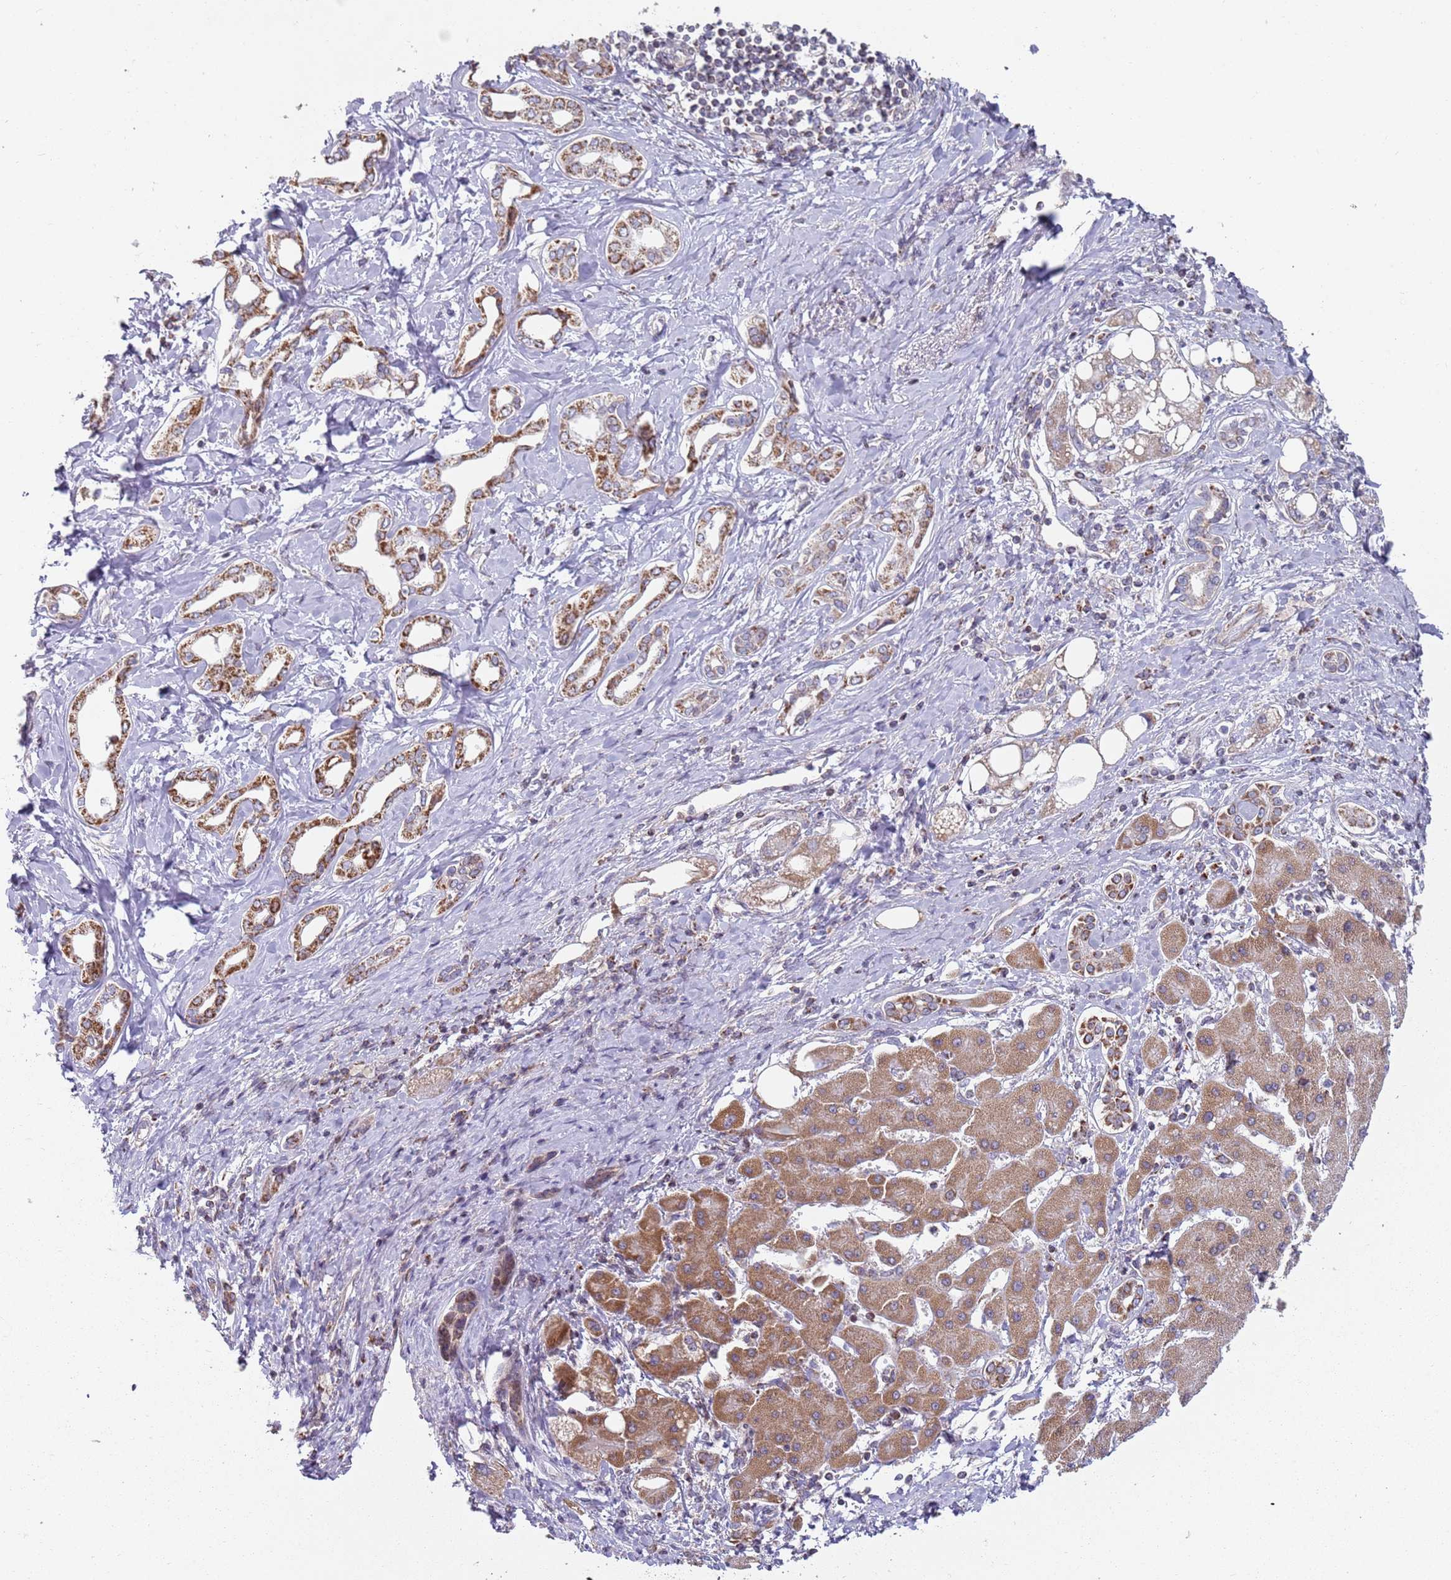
{"staining": {"intensity": "moderate", "quantity": ">75%", "location": "cytoplasmic/membranous"}, "tissue": "liver cancer", "cell_type": "Tumor cells", "image_type": "cancer", "snomed": [{"axis": "morphology", "description": "Cholangiocarcinoma"}, {"axis": "topography", "description": "Liver"}], "caption": "This is an image of IHC staining of liver cancer (cholangiocarcinoma), which shows moderate expression in the cytoplasmic/membranous of tumor cells.", "gene": "GAS8", "patient": {"sex": "female", "age": 77}}